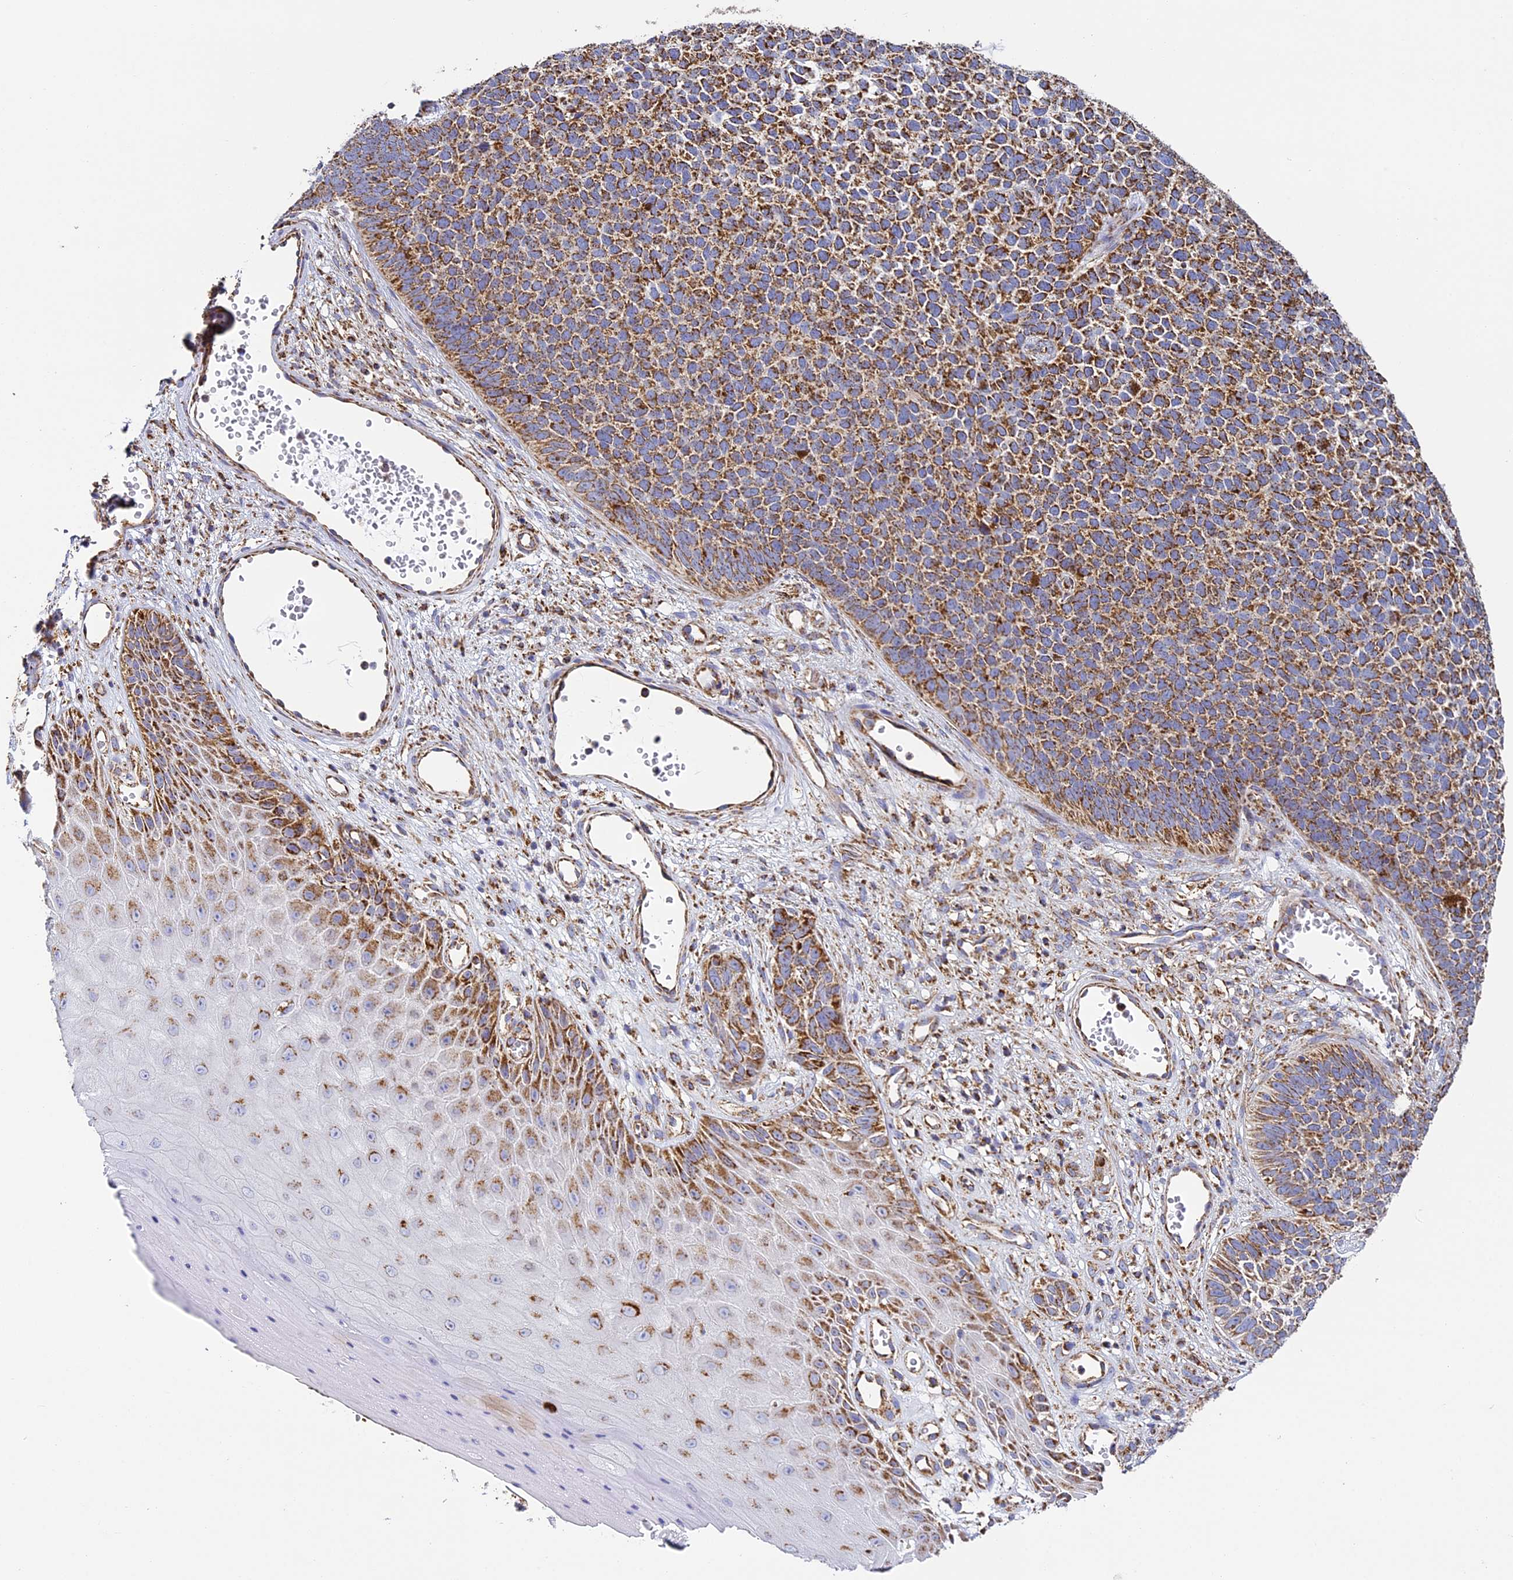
{"staining": {"intensity": "moderate", "quantity": ">75%", "location": "cytoplasmic/membranous"}, "tissue": "skin cancer", "cell_type": "Tumor cells", "image_type": "cancer", "snomed": [{"axis": "morphology", "description": "Basal cell carcinoma"}, {"axis": "topography", "description": "Skin"}], "caption": "Basal cell carcinoma (skin) stained with a brown dye exhibits moderate cytoplasmic/membranous positive positivity in about >75% of tumor cells.", "gene": "STK17A", "patient": {"sex": "female", "age": 84}}